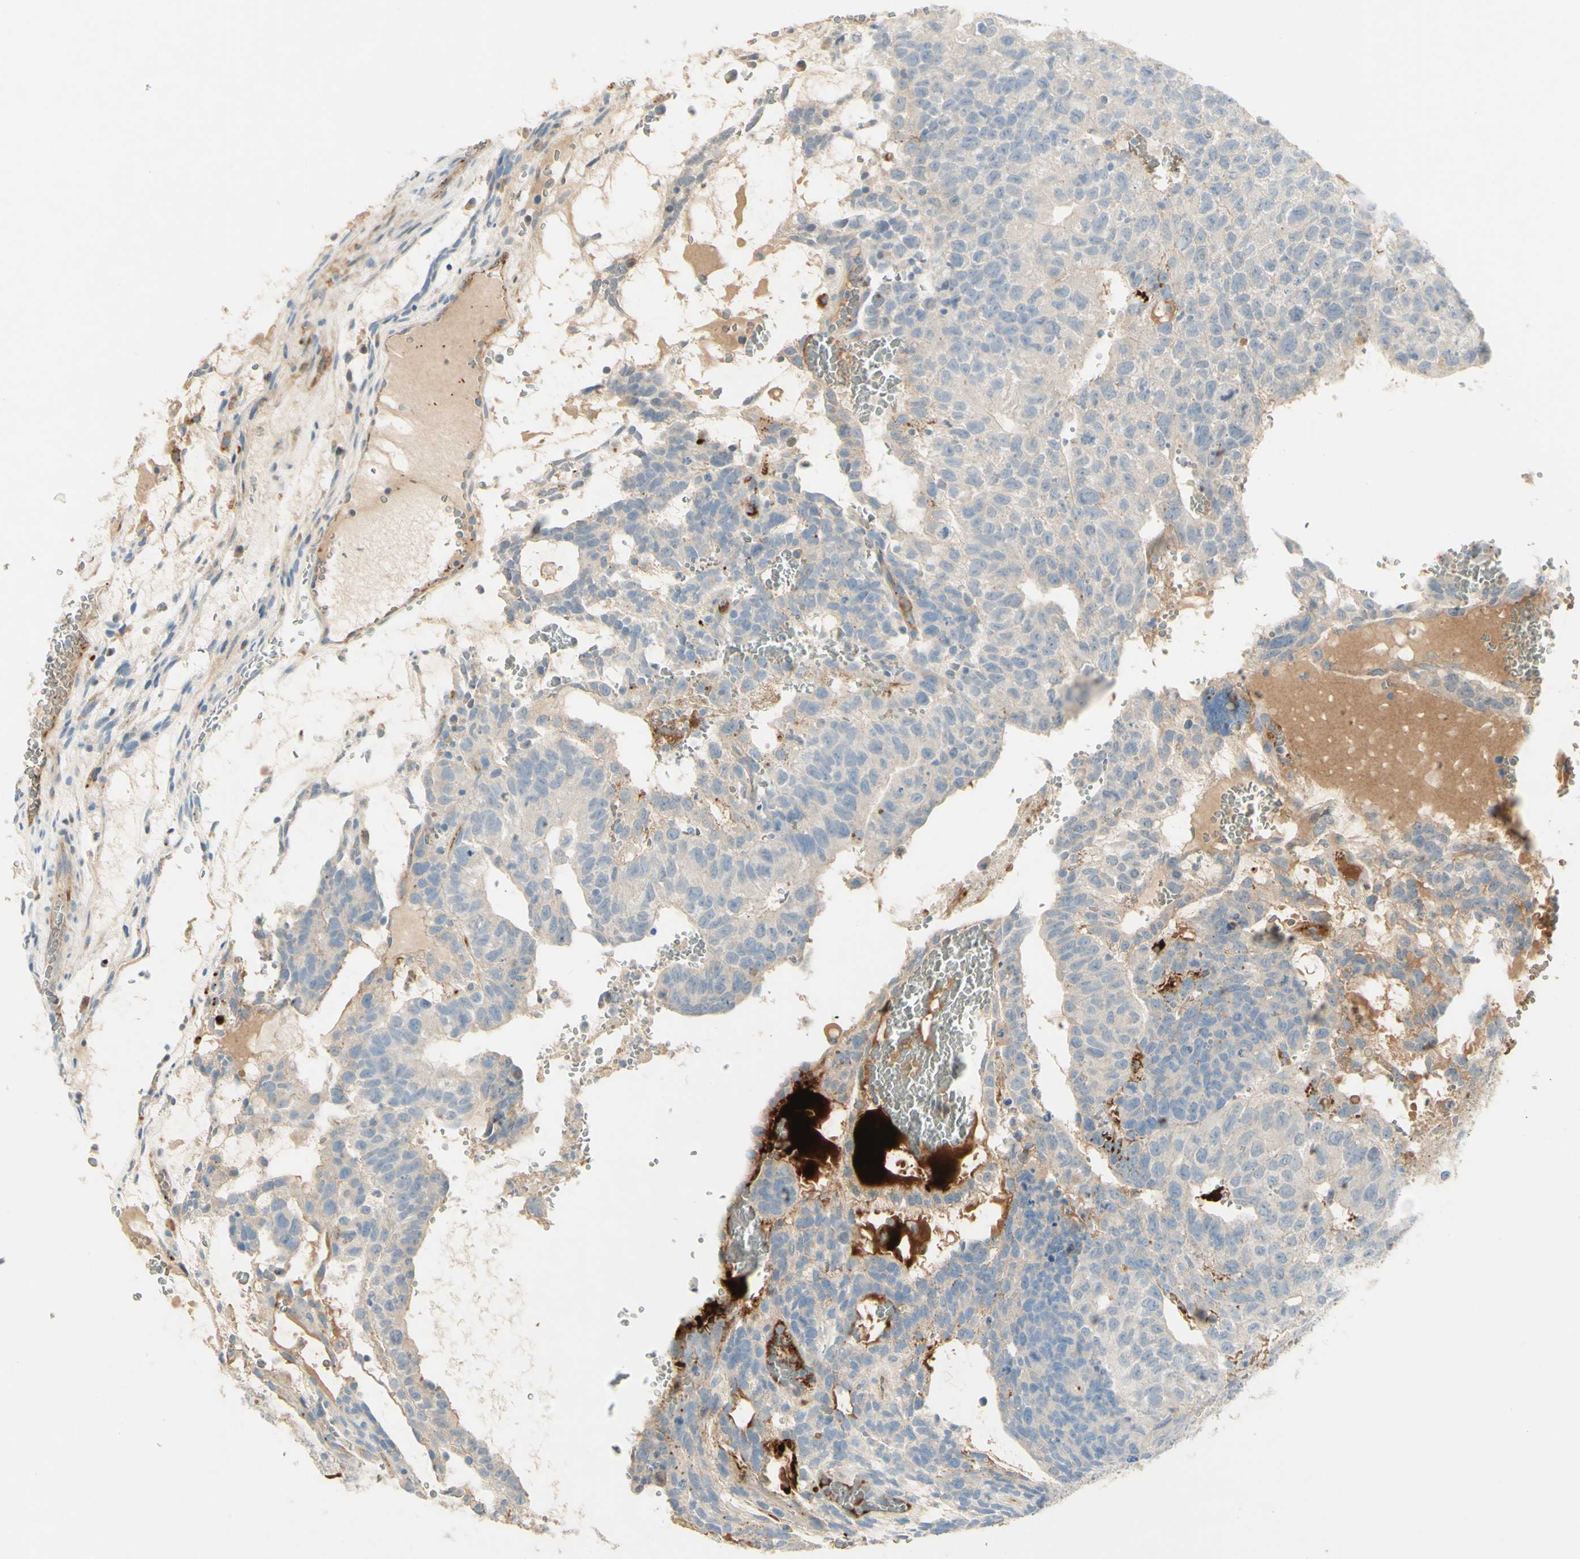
{"staining": {"intensity": "weak", "quantity": "<25%", "location": "cytoplasmic/membranous"}, "tissue": "testis cancer", "cell_type": "Tumor cells", "image_type": "cancer", "snomed": [{"axis": "morphology", "description": "Seminoma, NOS"}, {"axis": "morphology", "description": "Carcinoma, Embryonal, NOS"}, {"axis": "topography", "description": "Testis"}], "caption": "Protein analysis of testis embryonal carcinoma shows no significant staining in tumor cells.", "gene": "GAN", "patient": {"sex": "male", "age": 52}}